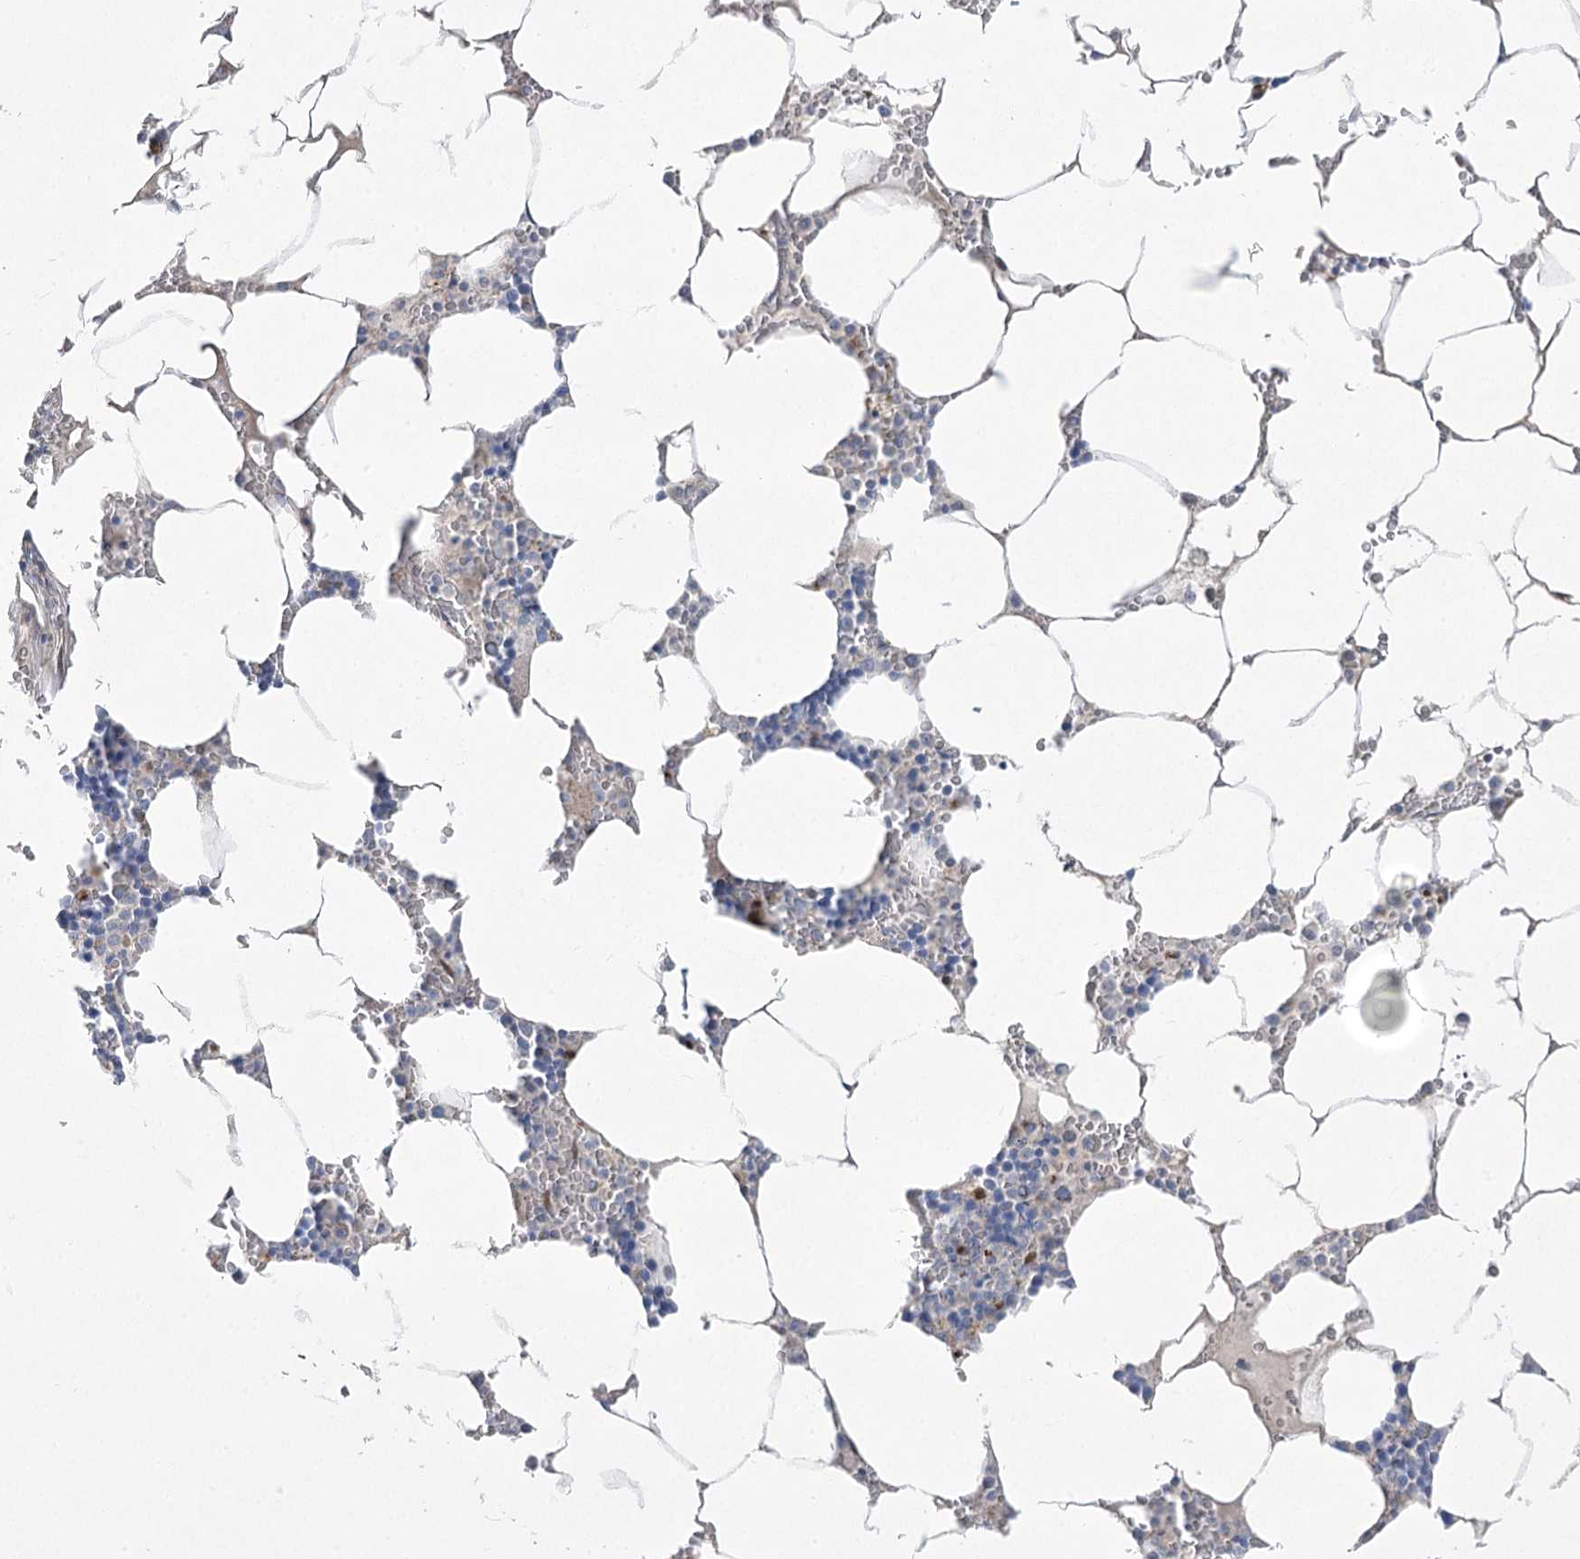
{"staining": {"intensity": "negative", "quantity": "none", "location": "none"}, "tissue": "bone marrow", "cell_type": "Hematopoietic cells", "image_type": "normal", "snomed": [{"axis": "morphology", "description": "Normal tissue, NOS"}, {"axis": "topography", "description": "Bone marrow"}], "caption": "Immunohistochemistry (IHC) histopathology image of unremarkable human bone marrow stained for a protein (brown), which reveals no staining in hematopoietic cells.", "gene": "CEP164", "patient": {"sex": "male", "age": 70}}